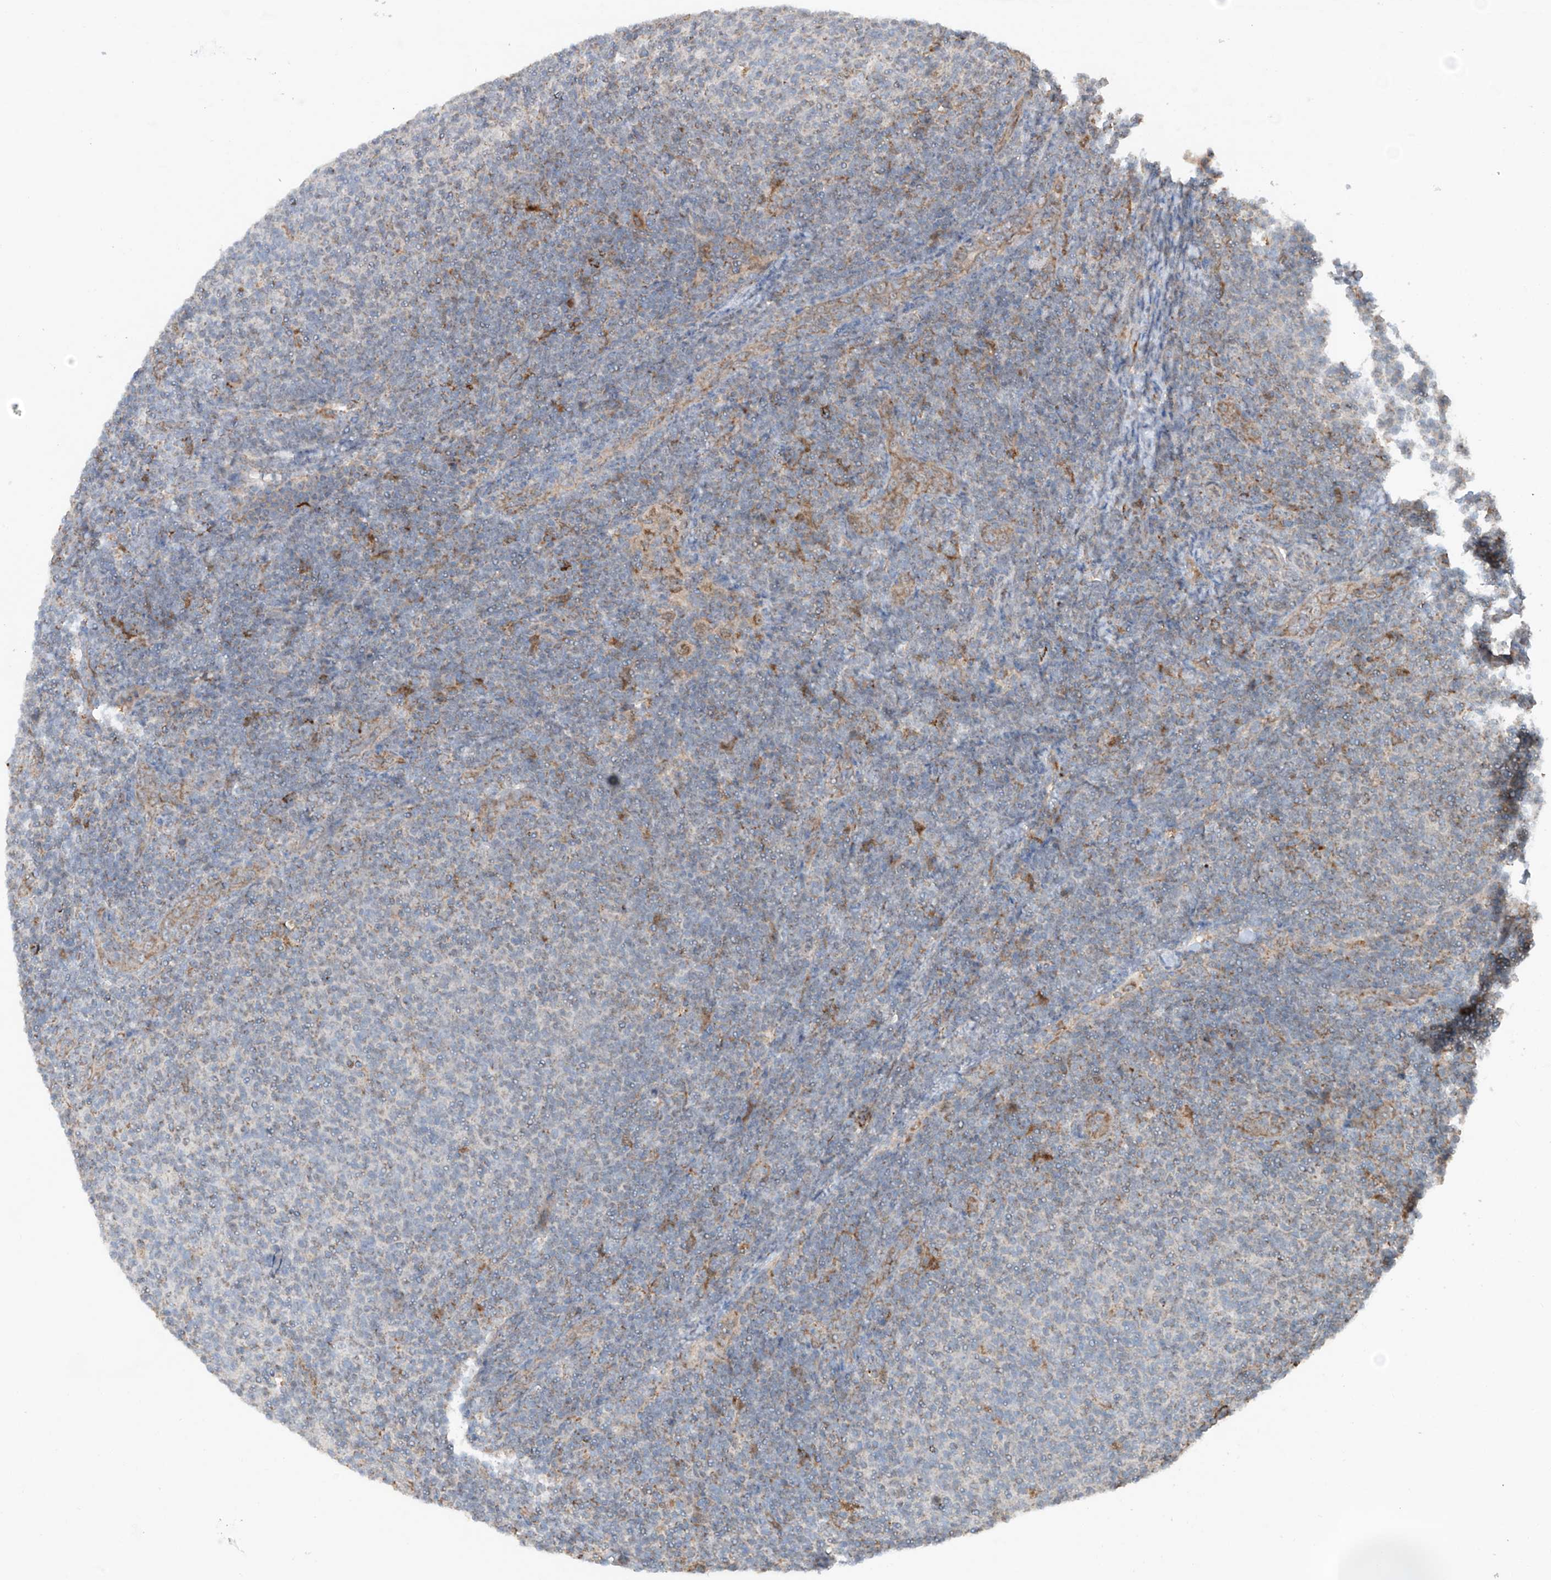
{"staining": {"intensity": "negative", "quantity": "none", "location": "none"}, "tissue": "lymphoma", "cell_type": "Tumor cells", "image_type": "cancer", "snomed": [{"axis": "morphology", "description": "Malignant lymphoma, non-Hodgkin's type, Low grade"}, {"axis": "topography", "description": "Lymph node"}], "caption": "IHC of low-grade malignant lymphoma, non-Hodgkin's type displays no staining in tumor cells.", "gene": "SAMD3", "patient": {"sex": "male", "age": 66}}